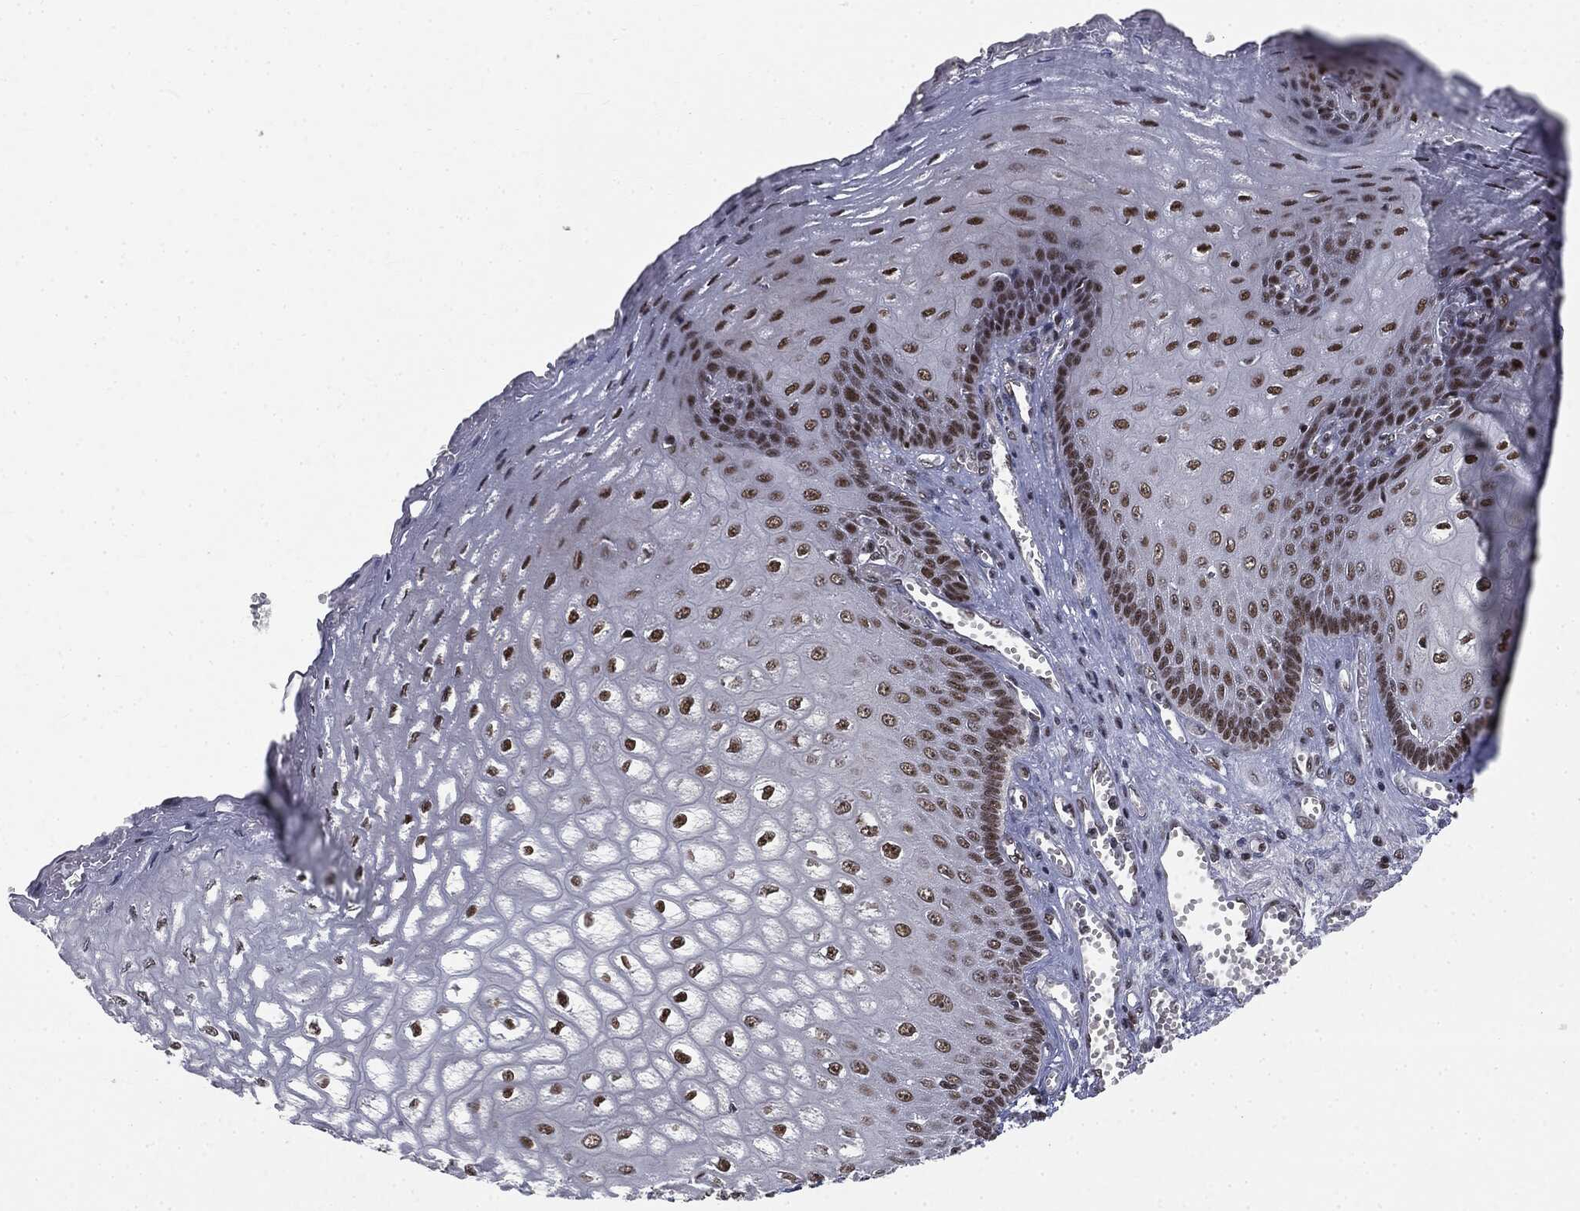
{"staining": {"intensity": "strong", "quantity": "25%-75%", "location": "nuclear"}, "tissue": "esophagus", "cell_type": "Squamous epithelial cells", "image_type": "normal", "snomed": [{"axis": "morphology", "description": "Normal tissue, NOS"}, {"axis": "topography", "description": "Esophagus"}], "caption": "High-power microscopy captured an immunohistochemistry (IHC) image of normal esophagus, revealing strong nuclear staining in about 25%-75% of squamous epithelial cells.", "gene": "DPH2", "patient": {"sex": "male", "age": 58}}